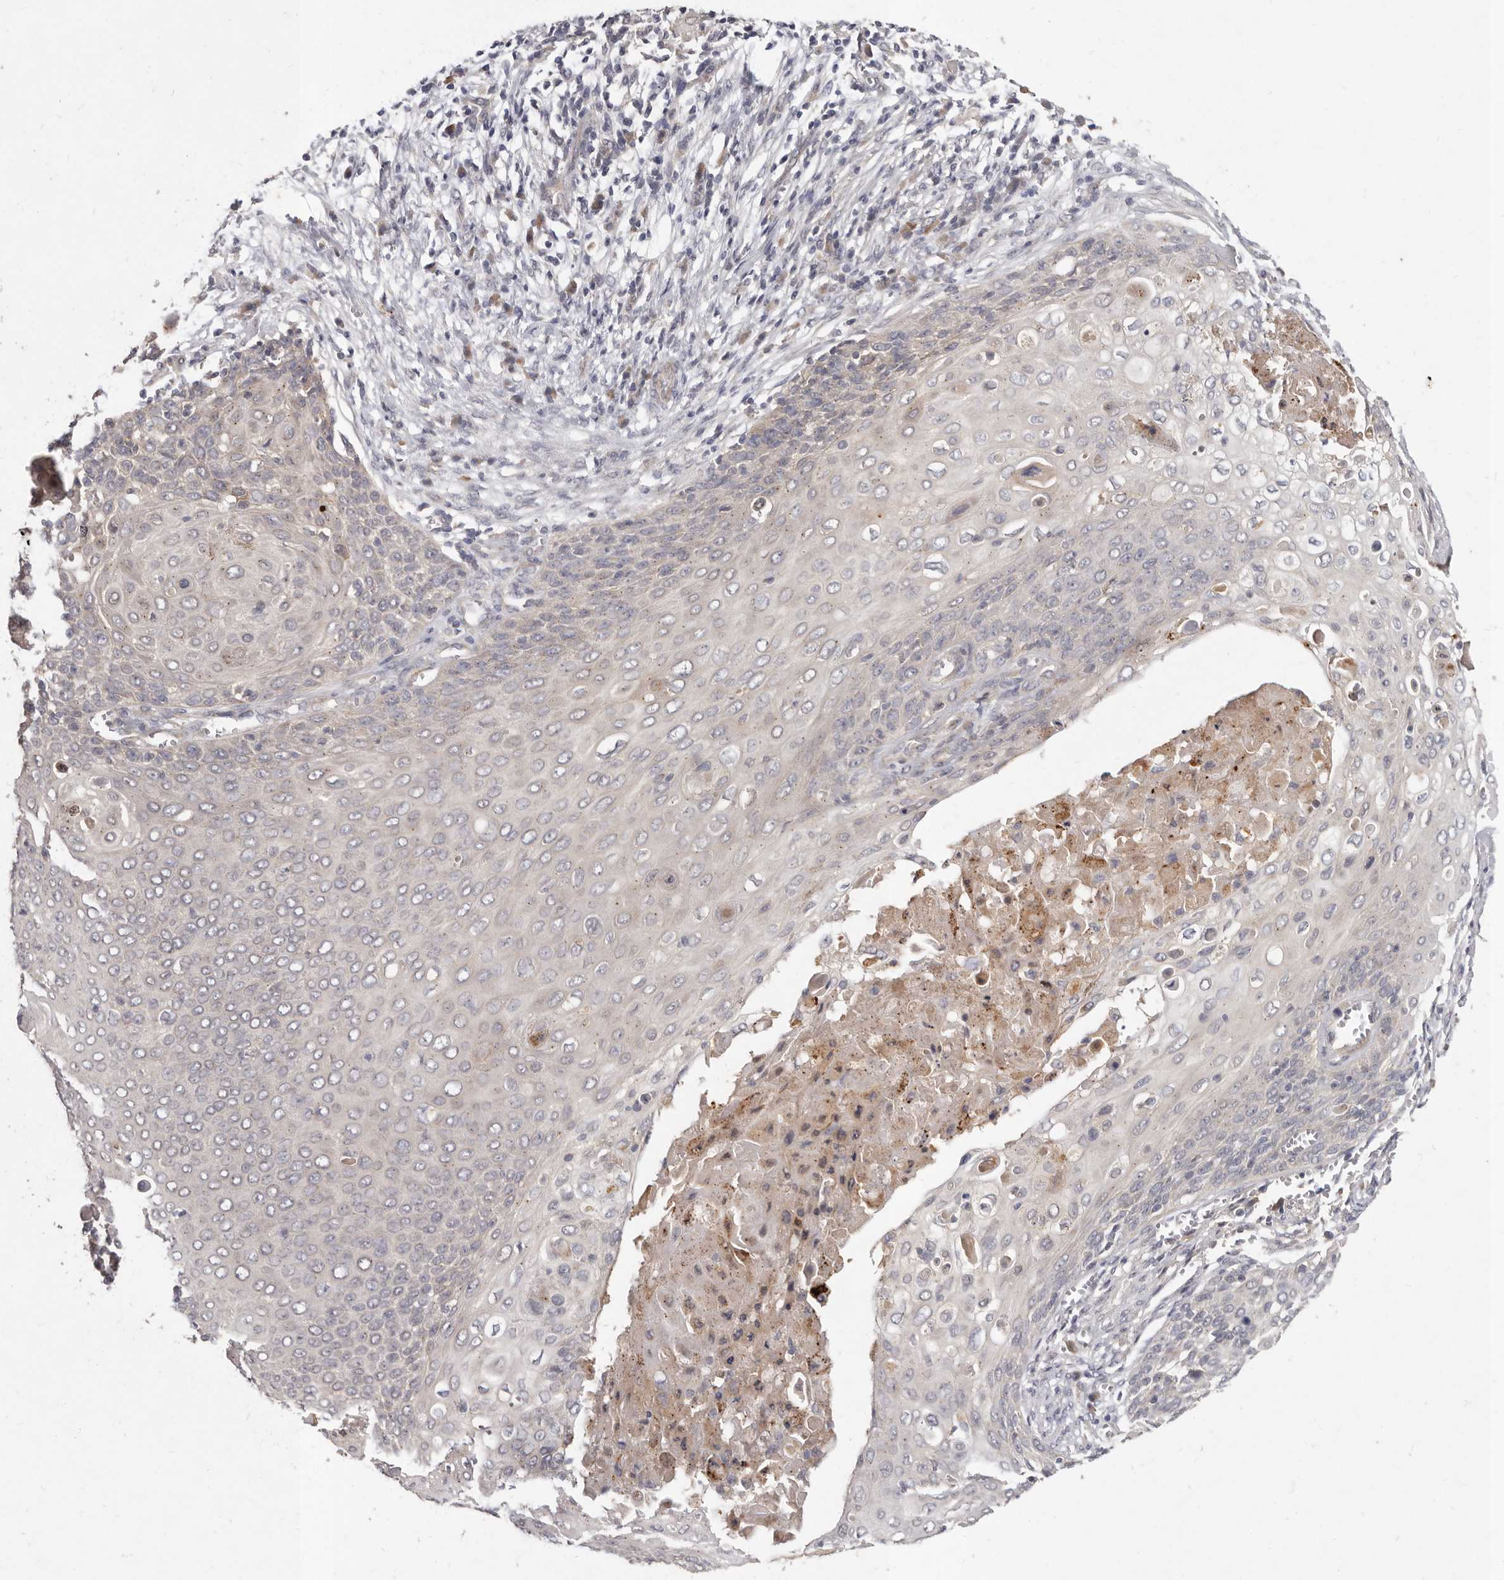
{"staining": {"intensity": "negative", "quantity": "none", "location": "none"}, "tissue": "cervical cancer", "cell_type": "Tumor cells", "image_type": "cancer", "snomed": [{"axis": "morphology", "description": "Squamous cell carcinoma, NOS"}, {"axis": "topography", "description": "Cervix"}], "caption": "Tumor cells show no significant staining in cervical cancer.", "gene": "SLC22A1", "patient": {"sex": "female", "age": 39}}